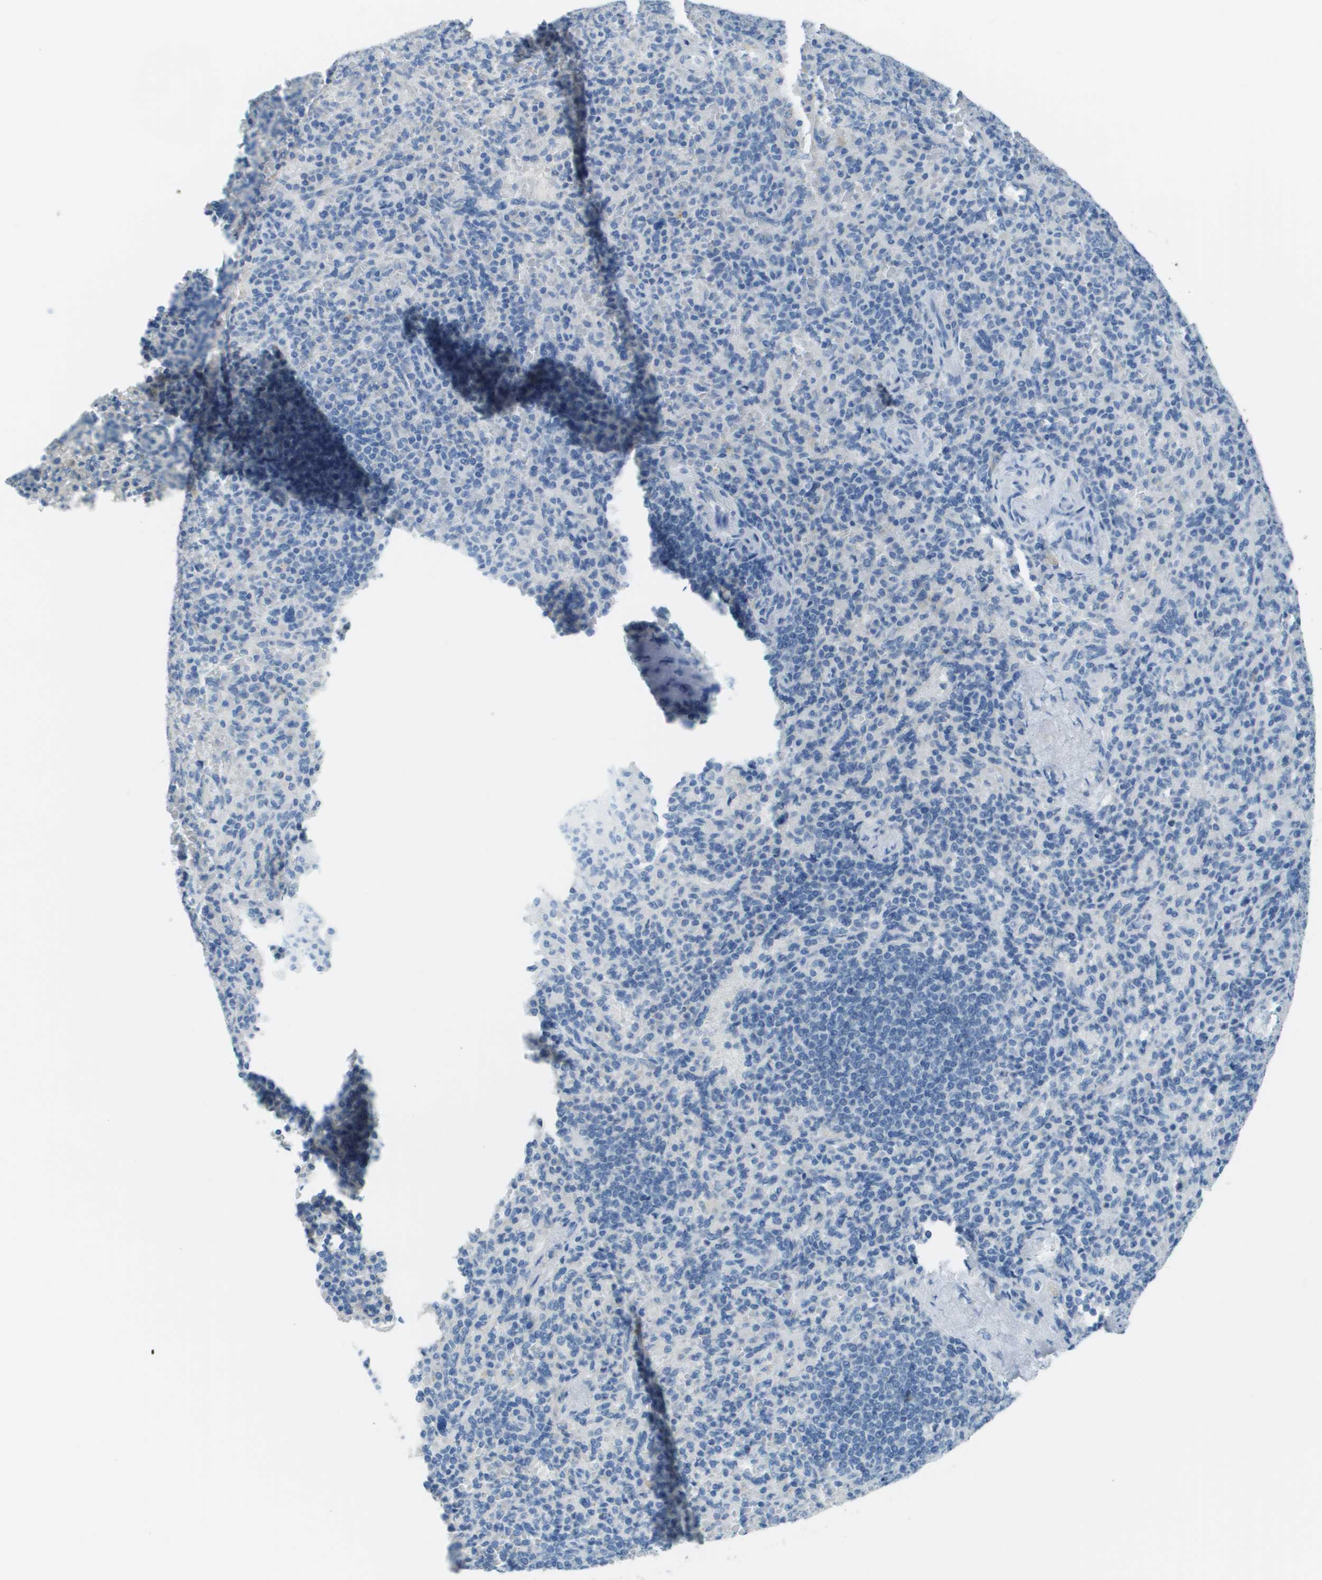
{"staining": {"intensity": "weak", "quantity": "<25%", "location": "cytoplasmic/membranous"}, "tissue": "spleen", "cell_type": "Cells in red pulp", "image_type": "normal", "snomed": [{"axis": "morphology", "description": "Normal tissue, NOS"}, {"axis": "topography", "description": "Spleen"}], "caption": "The micrograph shows no staining of cells in red pulp in benign spleen. (Stains: DAB (3,3'-diaminobenzidine) IHC with hematoxylin counter stain, Microscopy: brightfield microscopy at high magnification).", "gene": "PTGDR2", "patient": {"sex": "female", "age": 74}}